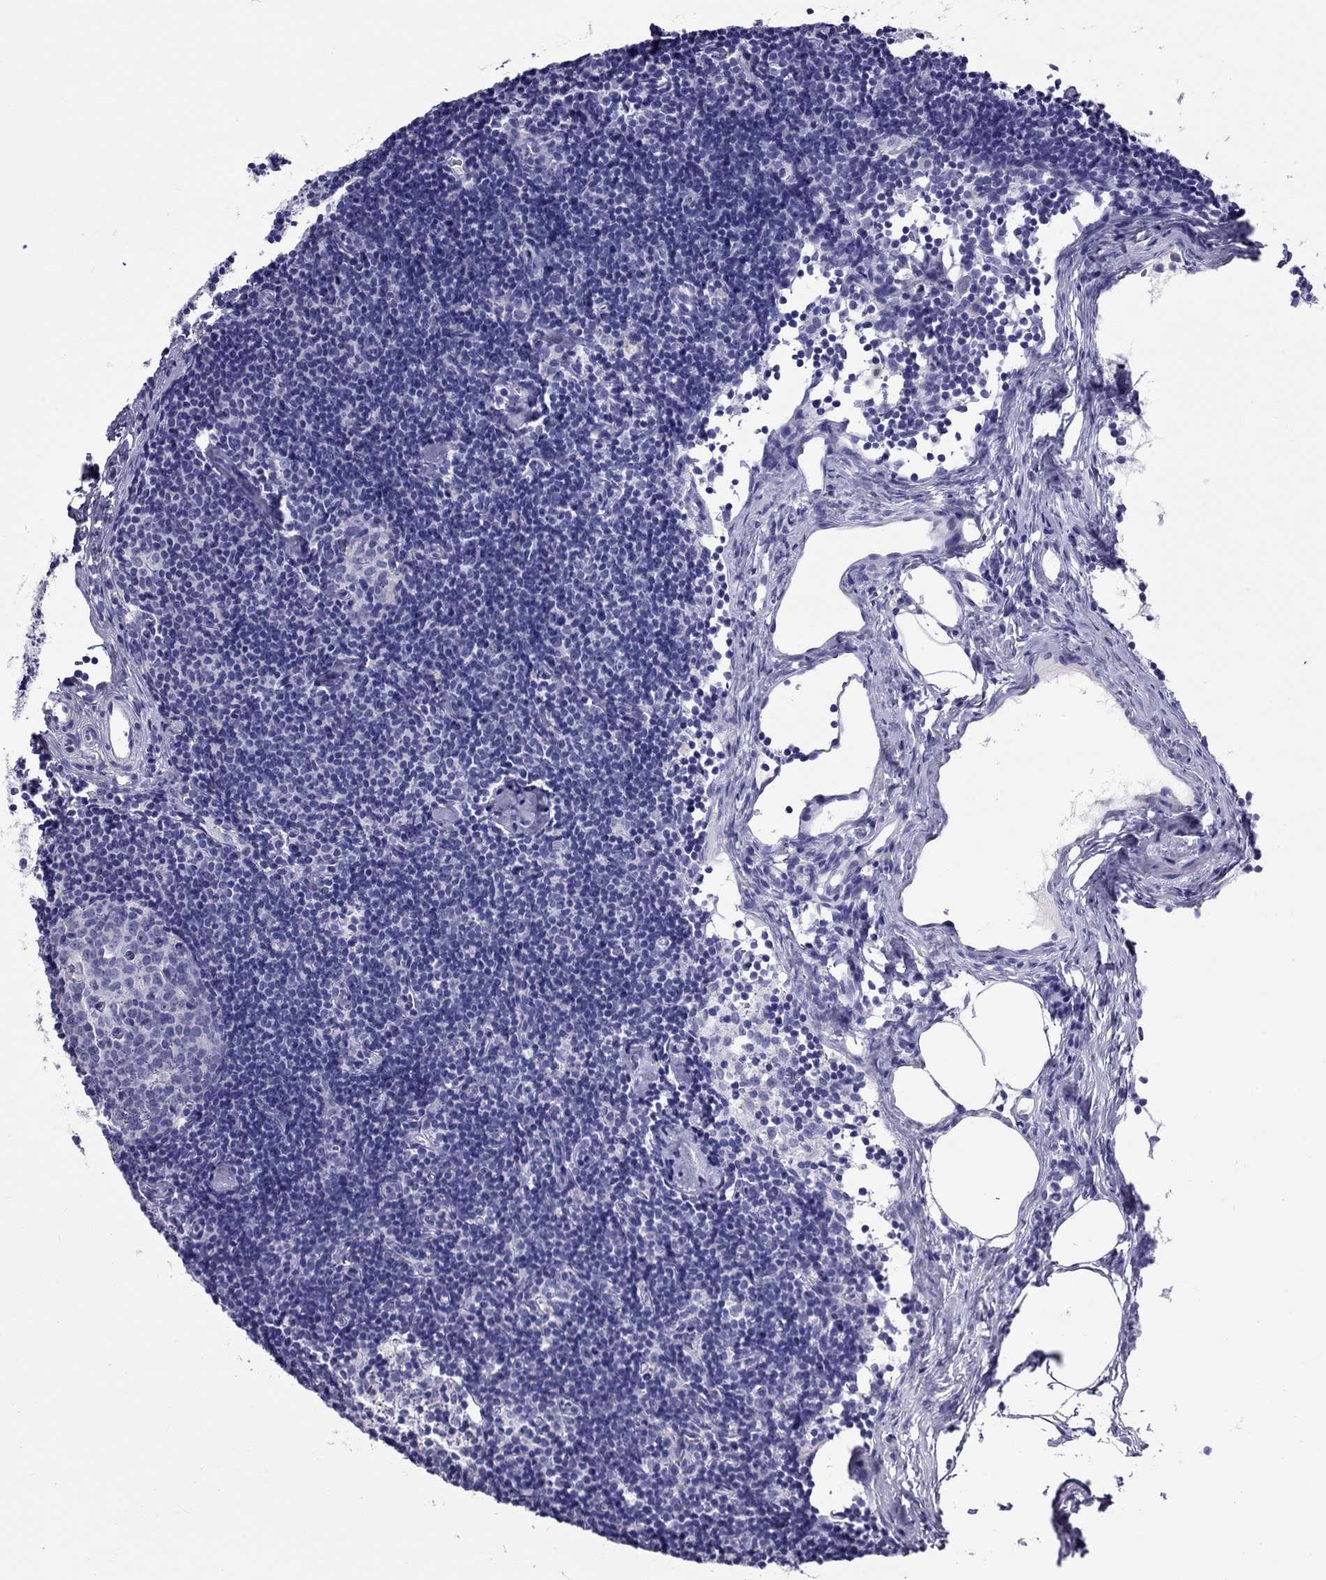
{"staining": {"intensity": "negative", "quantity": "none", "location": "none"}, "tissue": "lymph node", "cell_type": "Germinal center cells", "image_type": "normal", "snomed": [{"axis": "morphology", "description": "Normal tissue, NOS"}, {"axis": "topography", "description": "Lymph node"}], "caption": "An IHC micrograph of normal lymph node is shown. There is no staining in germinal center cells of lymph node.", "gene": "TTLL13", "patient": {"sex": "female", "age": 42}}